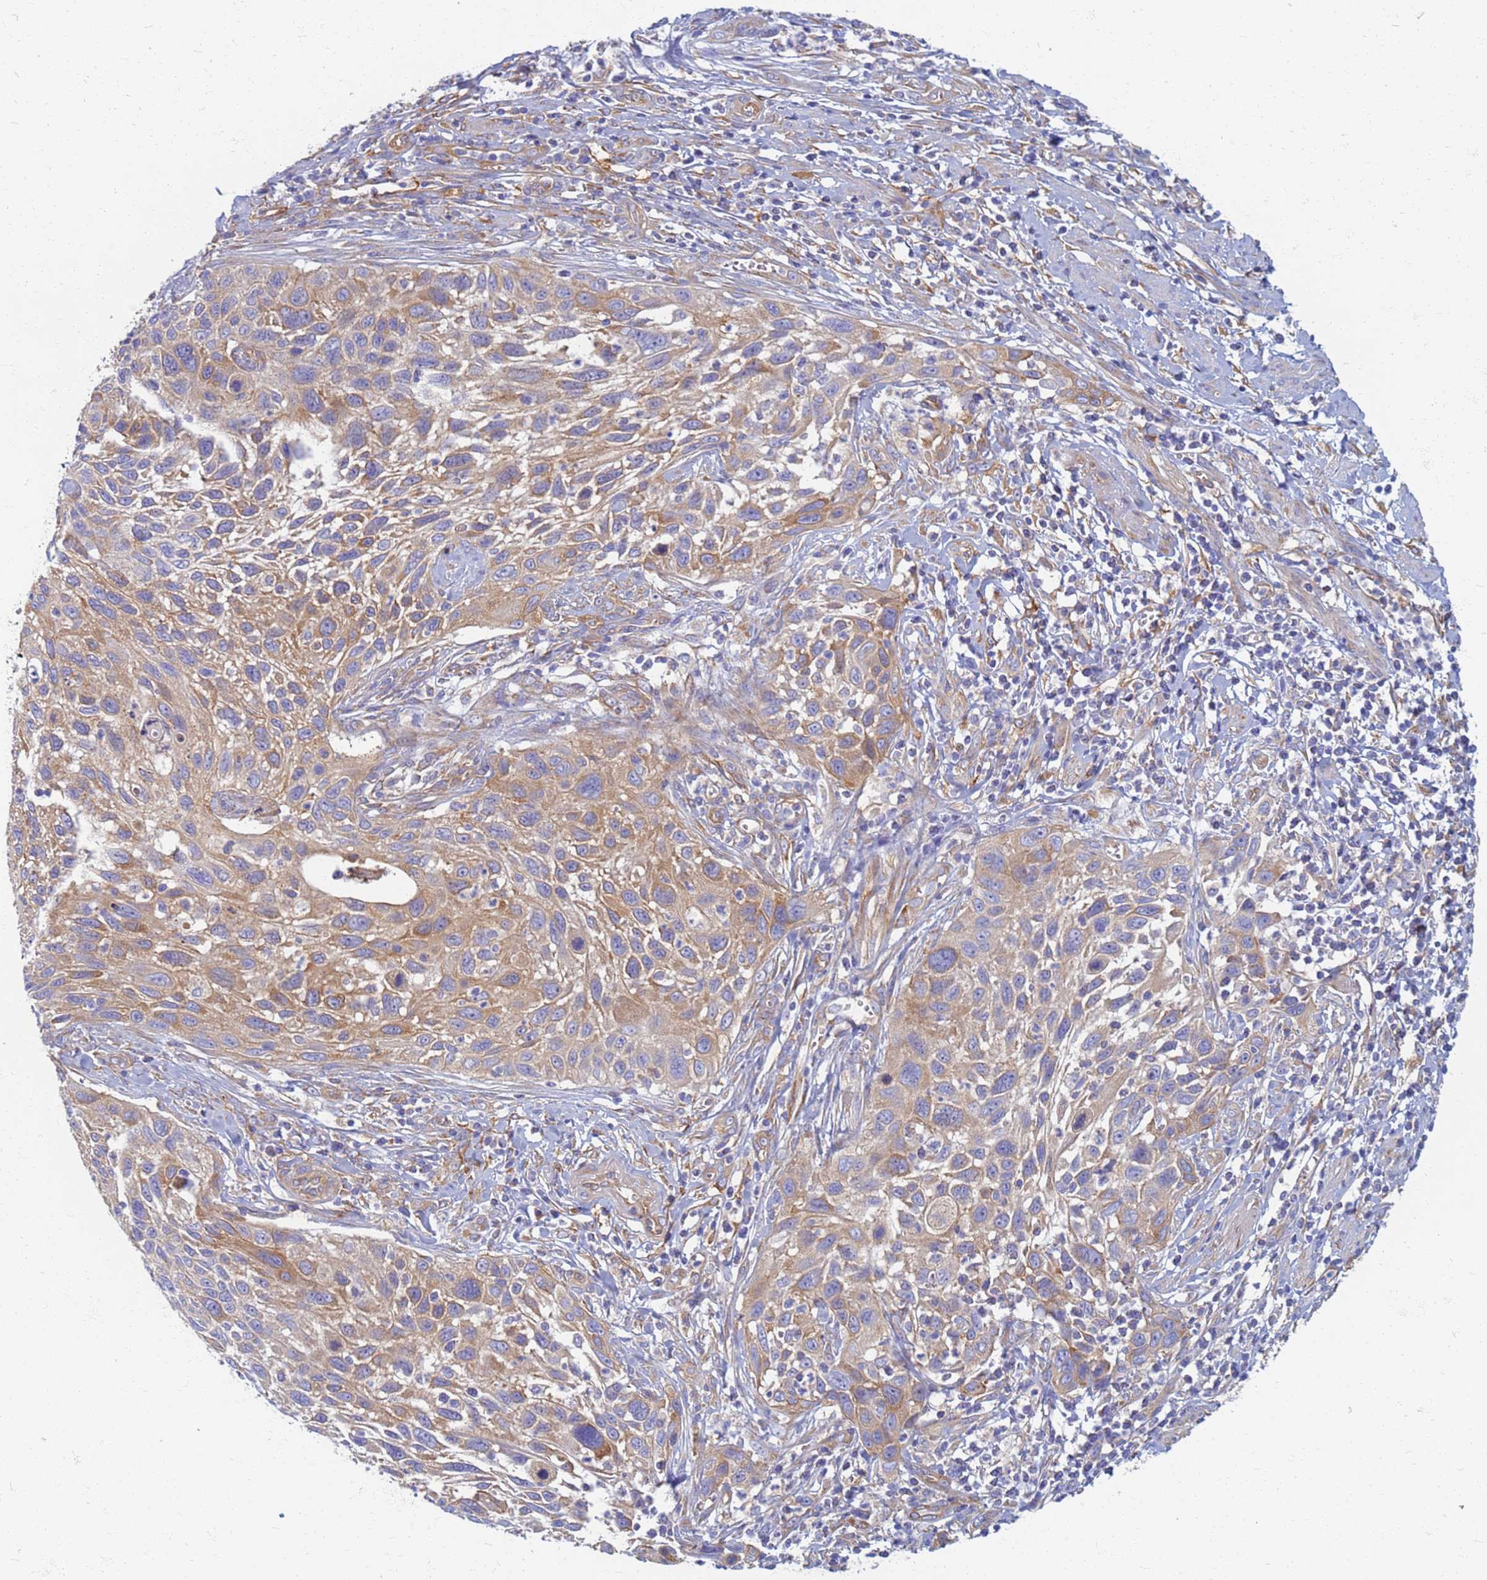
{"staining": {"intensity": "moderate", "quantity": ">75%", "location": "cytoplasmic/membranous"}, "tissue": "cervical cancer", "cell_type": "Tumor cells", "image_type": "cancer", "snomed": [{"axis": "morphology", "description": "Squamous cell carcinoma, NOS"}, {"axis": "topography", "description": "Cervix"}], "caption": "A high-resolution micrograph shows immunohistochemistry staining of cervical cancer (squamous cell carcinoma), which shows moderate cytoplasmic/membranous expression in approximately >75% of tumor cells.", "gene": "EEA1", "patient": {"sex": "female", "age": 70}}